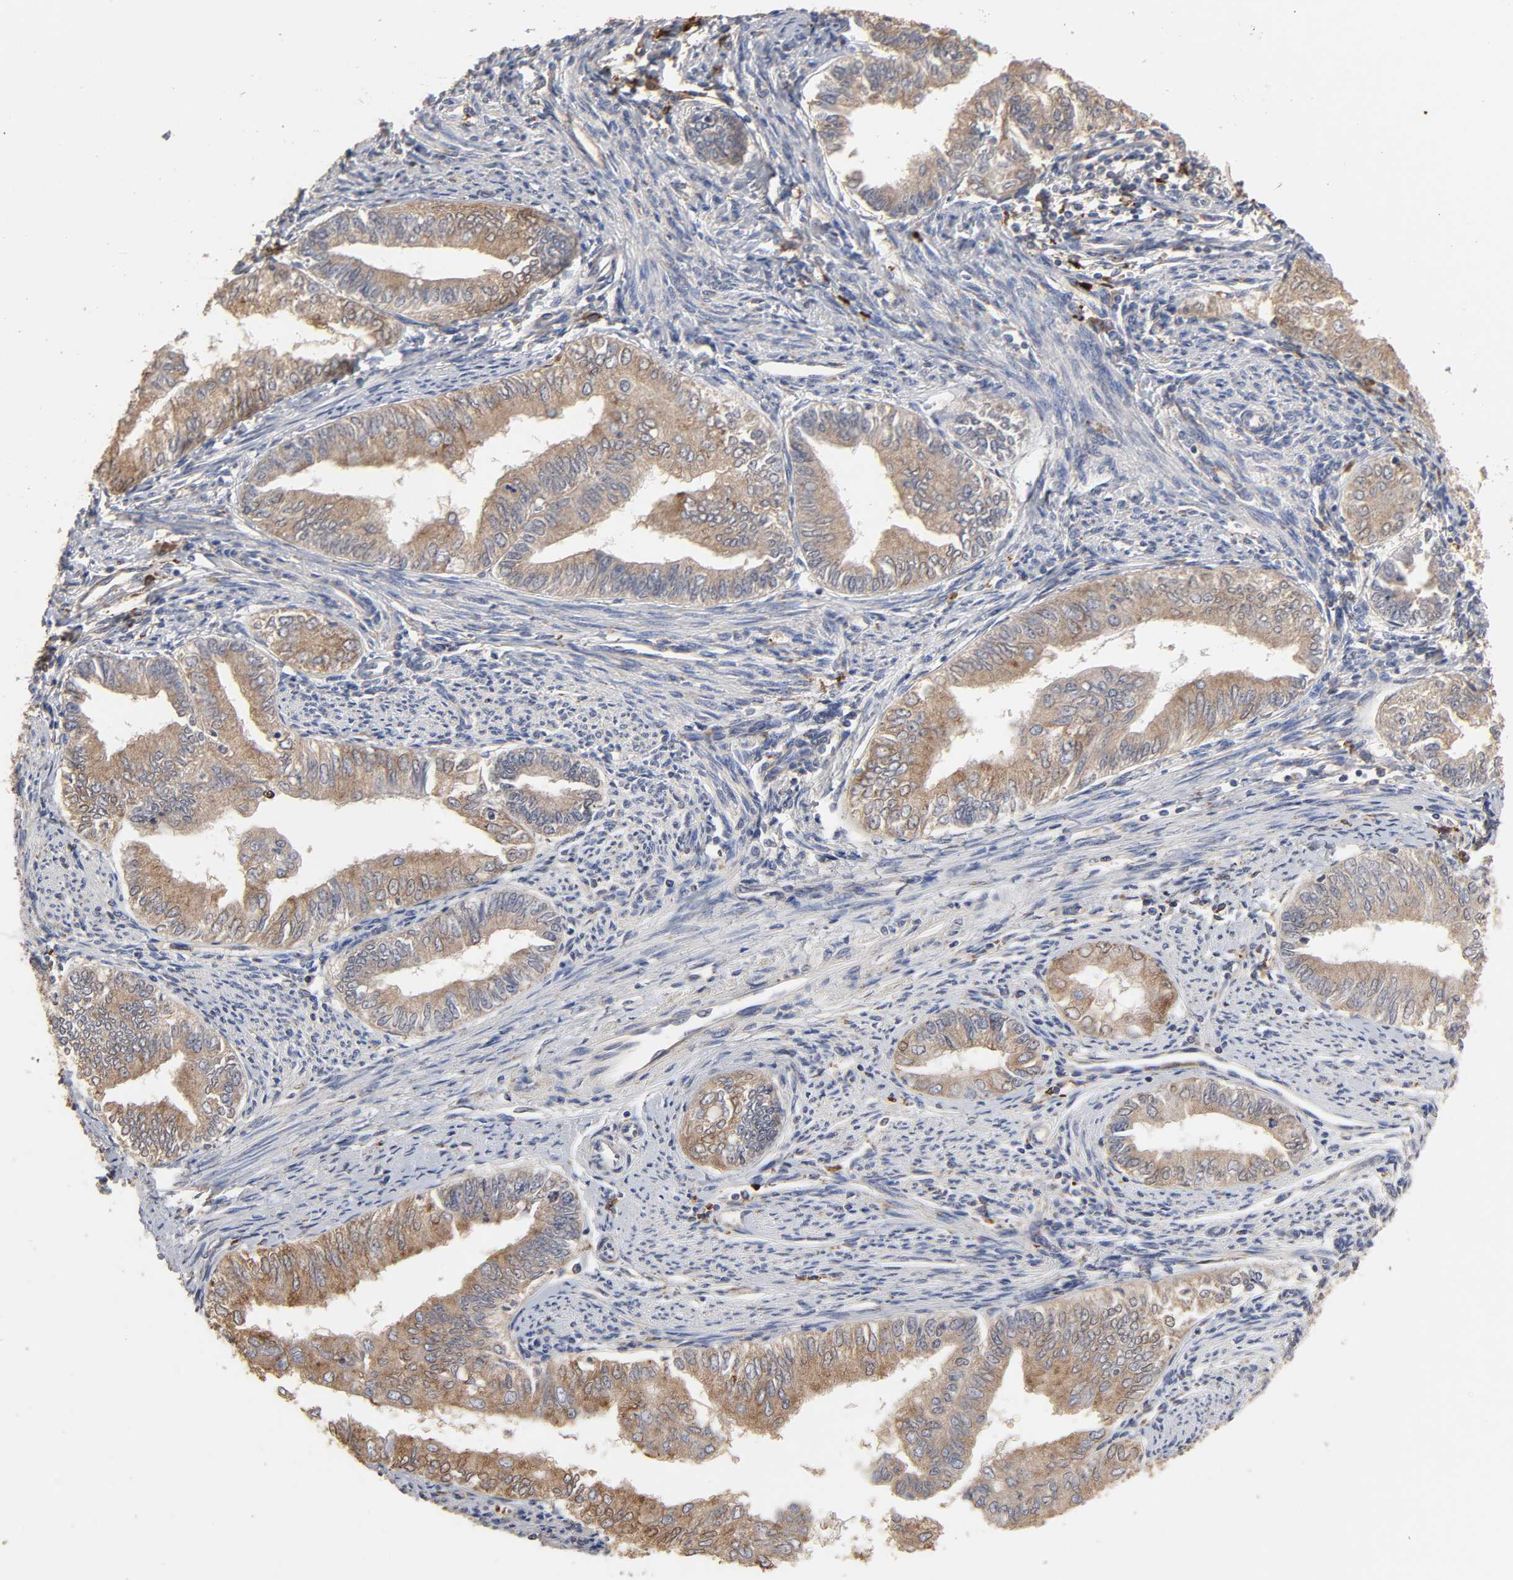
{"staining": {"intensity": "moderate", "quantity": ">75%", "location": "cytoplasmic/membranous"}, "tissue": "endometrial cancer", "cell_type": "Tumor cells", "image_type": "cancer", "snomed": [{"axis": "morphology", "description": "Adenocarcinoma, NOS"}, {"axis": "topography", "description": "Endometrium"}], "caption": "Protein expression analysis of human endometrial cancer reveals moderate cytoplasmic/membranous expression in approximately >75% of tumor cells.", "gene": "EIF4G2", "patient": {"sex": "female", "age": 66}}